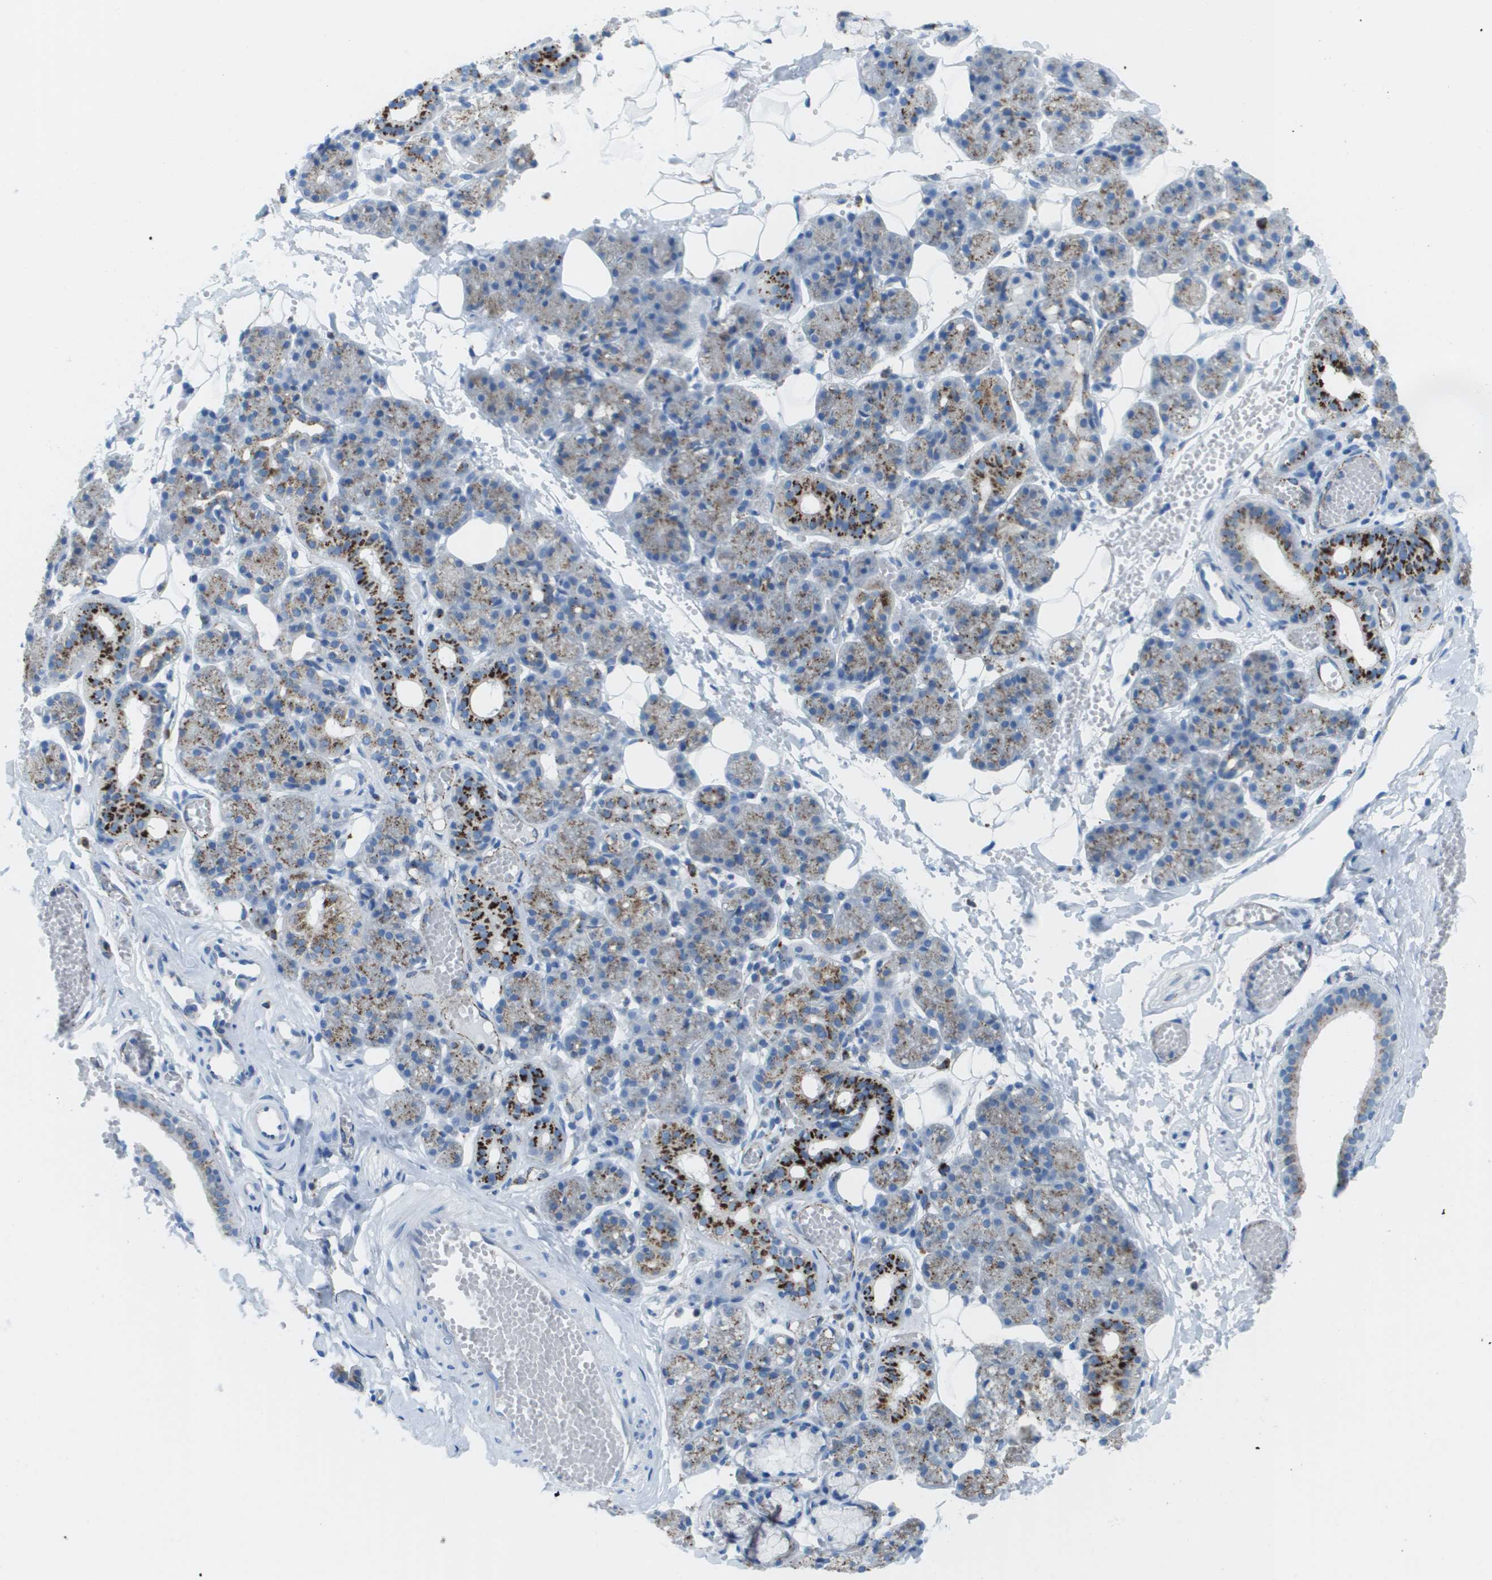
{"staining": {"intensity": "moderate", "quantity": "25%-75%", "location": "cytoplasmic/membranous"}, "tissue": "salivary gland", "cell_type": "Glandular cells", "image_type": "normal", "snomed": [{"axis": "morphology", "description": "Normal tissue, NOS"}, {"axis": "topography", "description": "Salivary gland"}], "caption": "The image shows immunohistochemical staining of unremarkable salivary gland. There is moderate cytoplasmic/membranous expression is appreciated in approximately 25%-75% of glandular cells.", "gene": "PRCP", "patient": {"sex": "male", "age": 63}}